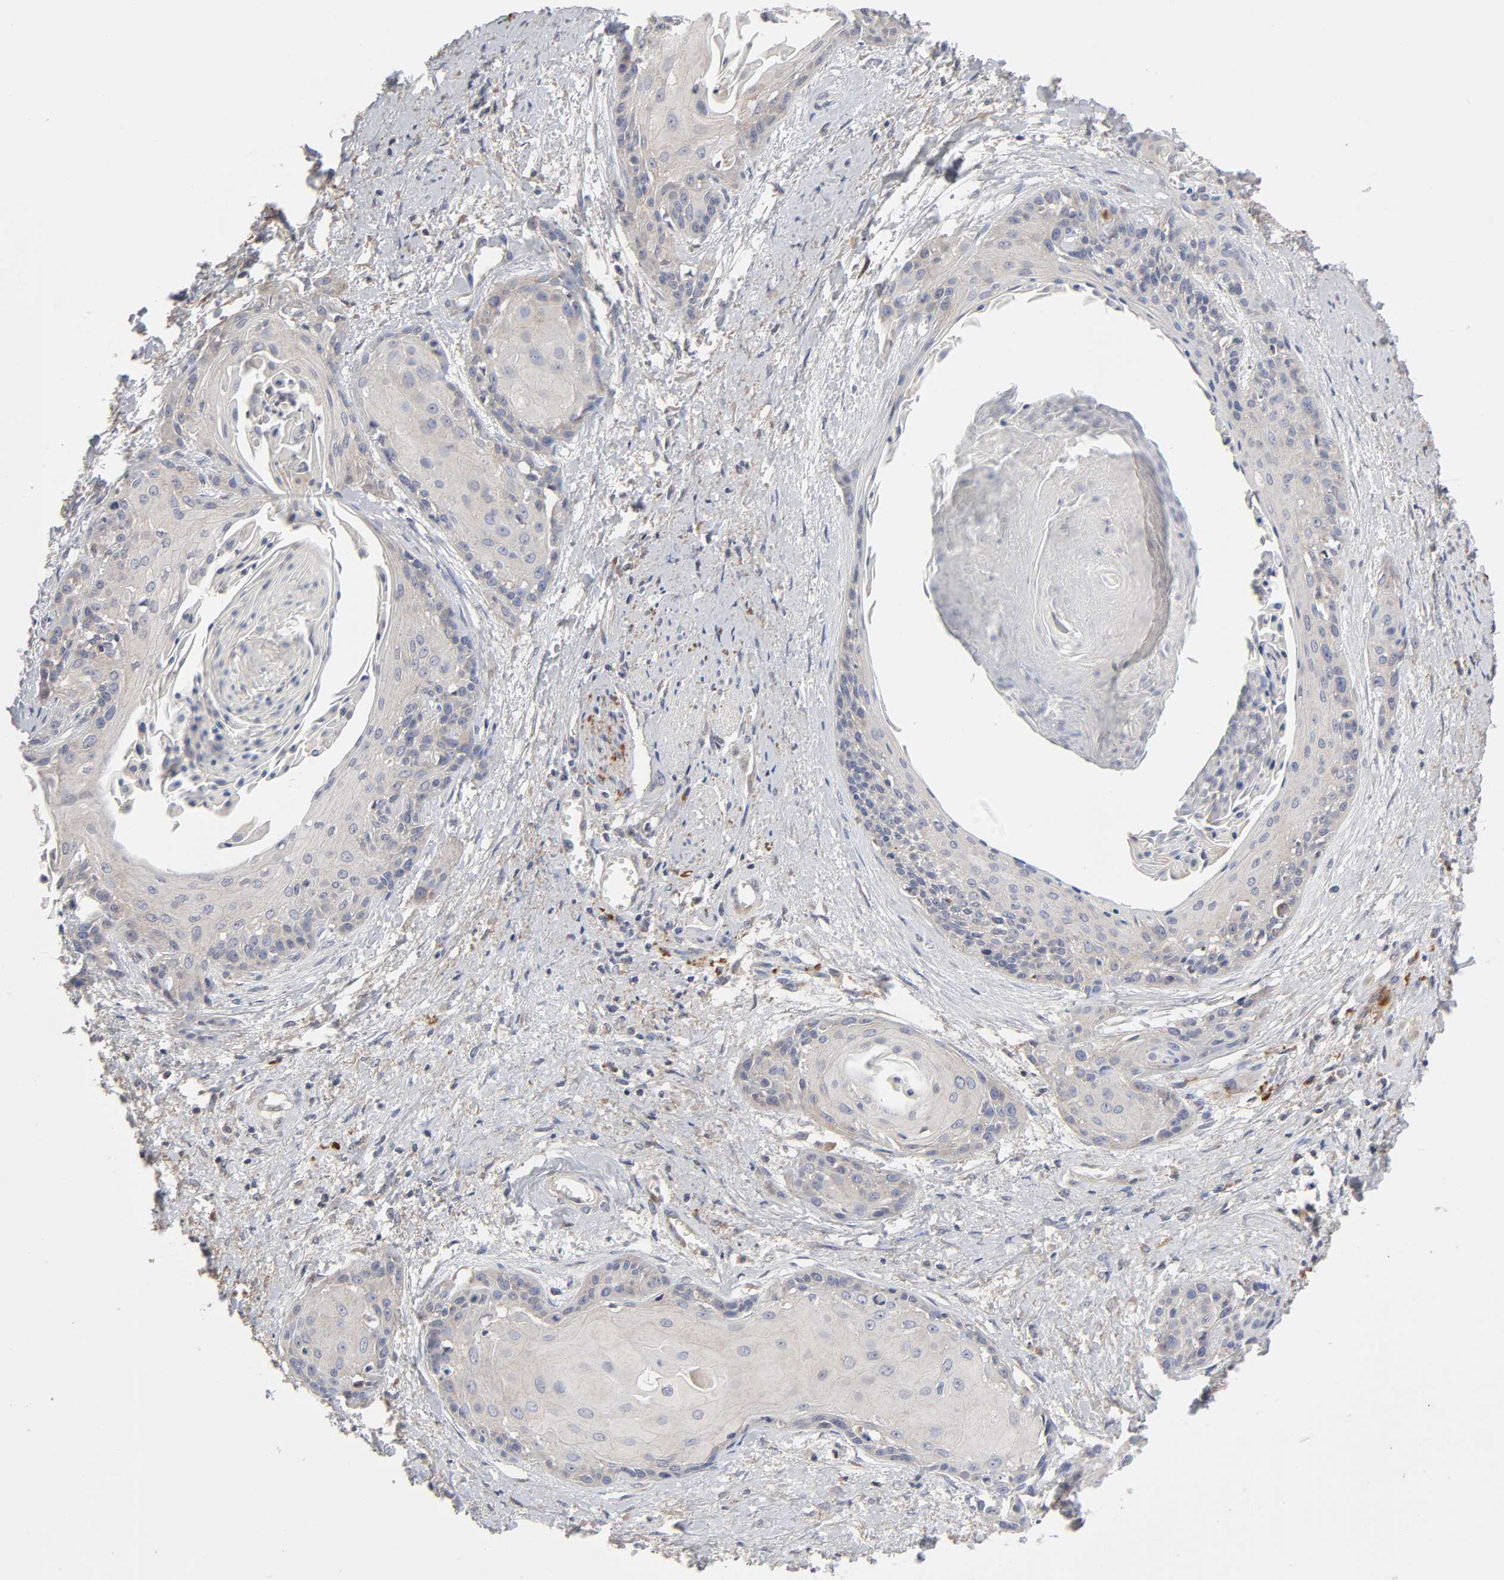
{"staining": {"intensity": "weak", "quantity": "25%-75%", "location": "cytoplasmic/membranous"}, "tissue": "cervical cancer", "cell_type": "Tumor cells", "image_type": "cancer", "snomed": [{"axis": "morphology", "description": "Squamous cell carcinoma, NOS"}, {"axis": "topography", "description": "Cervix"}], "caption": "Immunohistochemistry (DAB (3,3'-diaminobenzidine)) staining of squamous cell carcinoma (cervical) reveals weak cytoplasmic/membranous protein expression in about 25%-75% of tumor cells. (IHC, brightfield microscopy, high magnification).", "gene": "IL4R", "patient": {"sex": "female", "age": 57}}